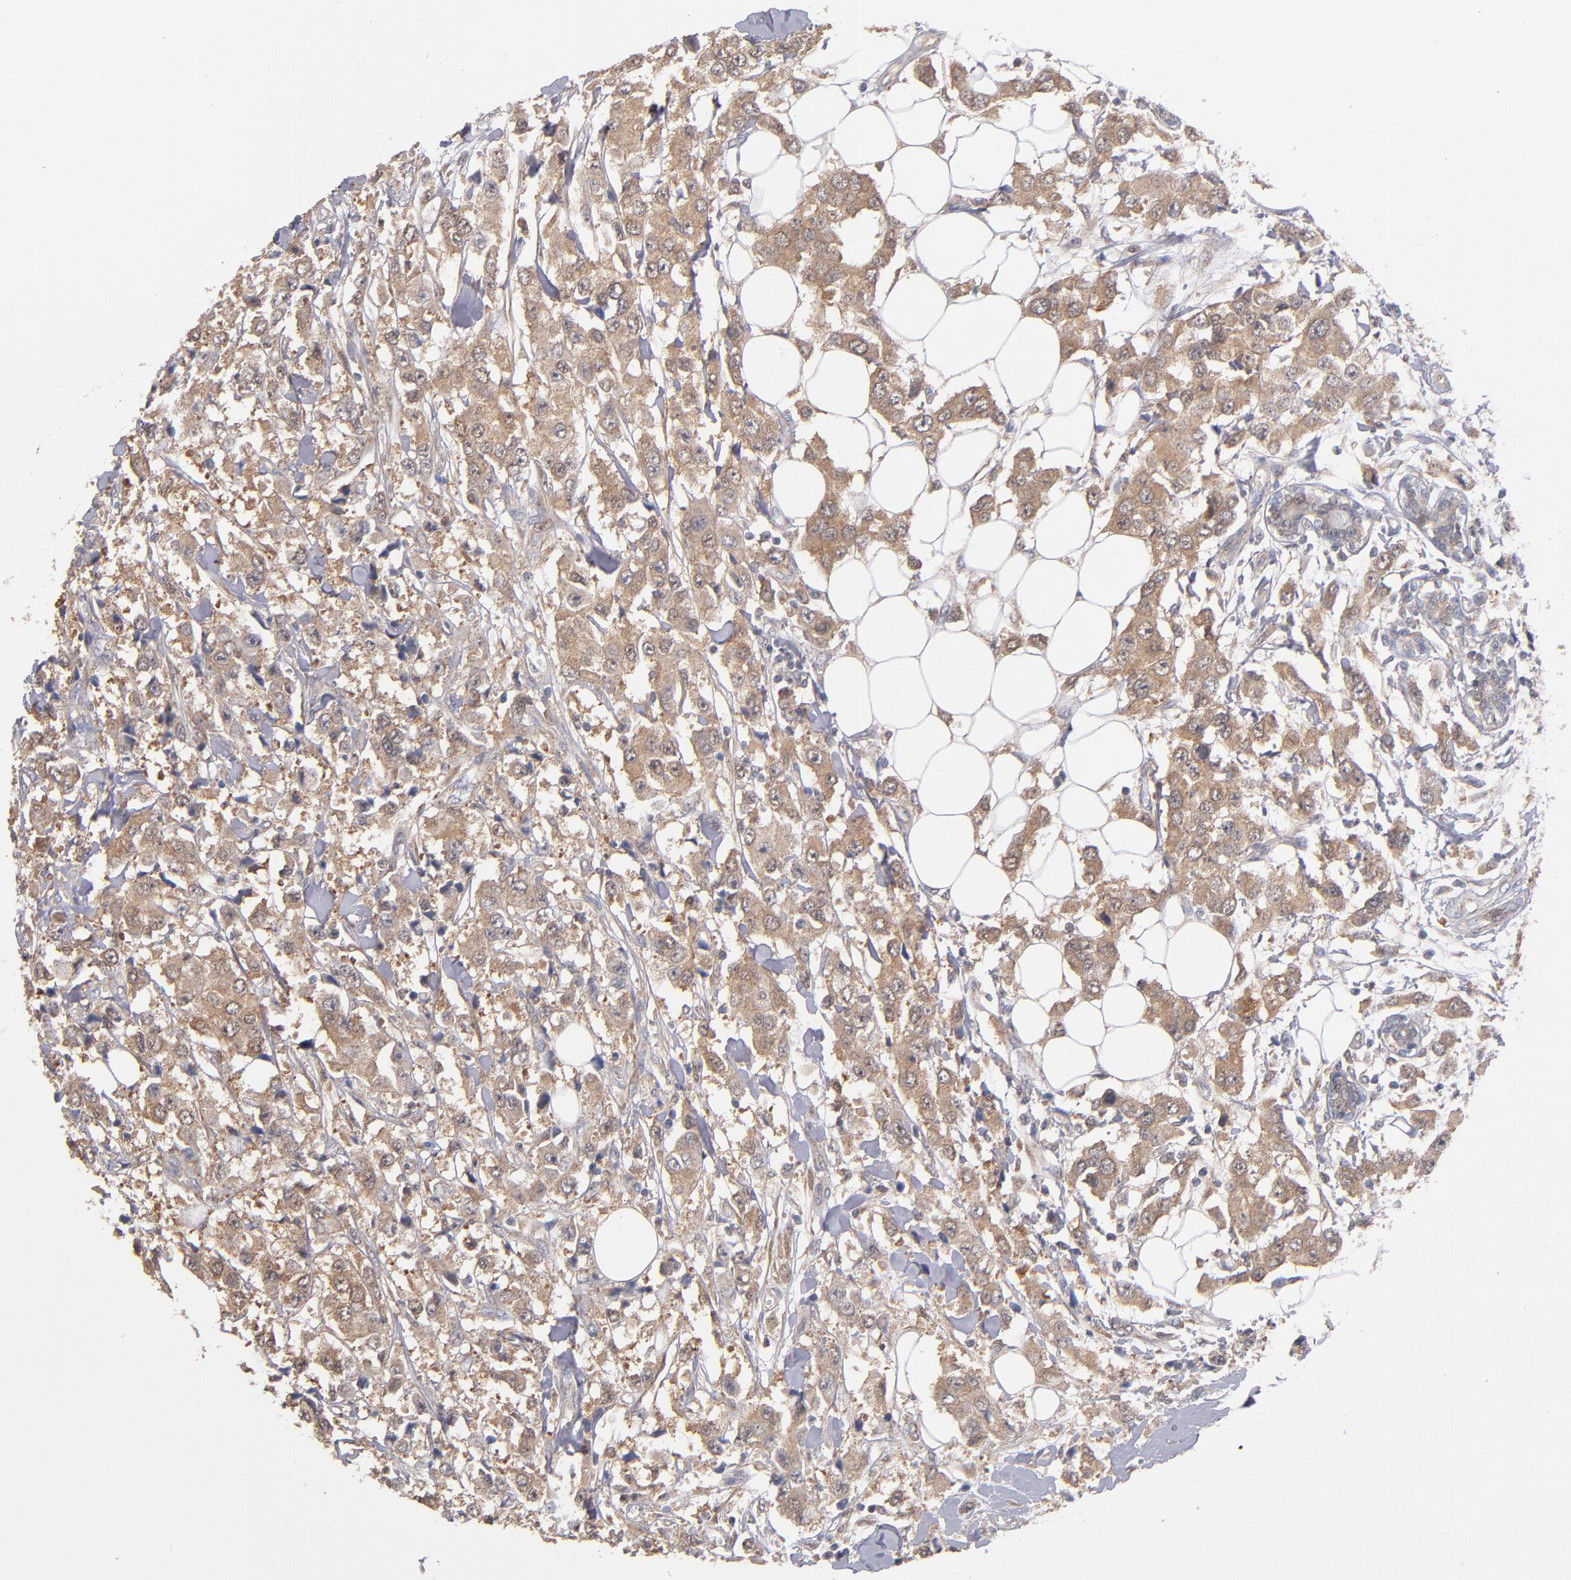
{"staining": {"intensity": "moderate", "quantity": ">75%", "location": "cytoplasmic/membranous"}, "tissue": "breast cancer", "cell_type": "Tumor cells", "image_type": "cancer", "snomed": [{"axis": "morphology", "description": "Duct carcinoma"}, {"axis": "topography", "description": "Breast"}], "caption": "Protein analysis of breast intraductal carcinoma tissue displays moderate cytoplasmic/membranous positivity in about >75% of tumor cells. The protein is shown in brown color, while the nuclei are stained blue.", "gene": "GMFG", "patient": {"sex": "female", "age": 58}}